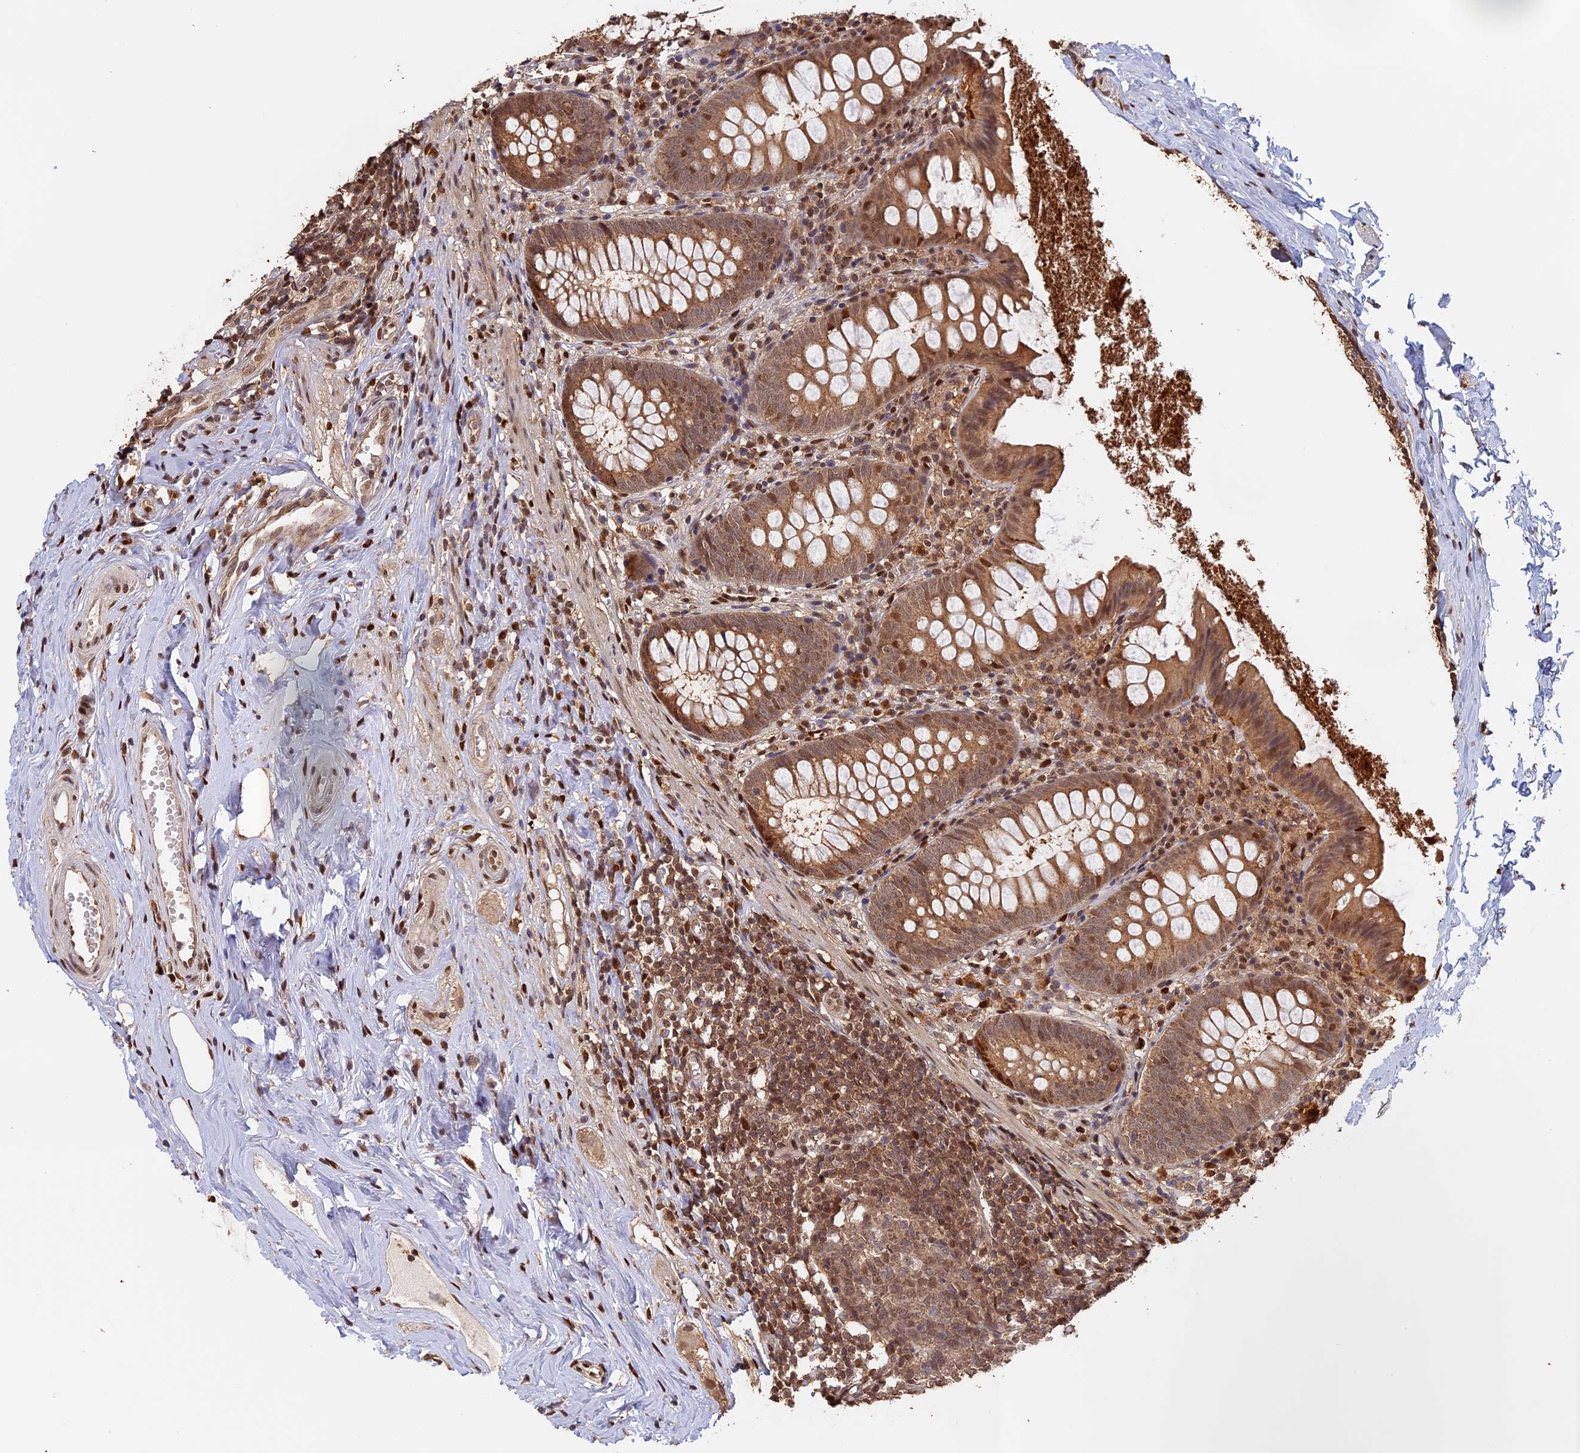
{"staining": {"intensity": "moderate", "quantity": ">75%", "location": "cytoplasmic/membranous,nuclear"}, "tissue": "appendix", "cell_type": "Glandular cells", "image_type": "normal", "snomed": [{"axis": "morphology", "description": "Normal tissue, NOS"}, {"axis": "topography", "description": "Appendix"}], "caption": "An immunohistochemistry micrograph of normal tissue is shown. Protein staining in brown shows moderate cytoplasmic/membranous,nuclear positivity in appendix within glandular cells. The protein is stained brown, and the nuclei are stained in blue (DAB (3,3'-diaminobenzidine) IHC with brightfield microscopy, high magnification).", "gene": "MYBL2", "patient": {"sex": "female", "age": 51}}